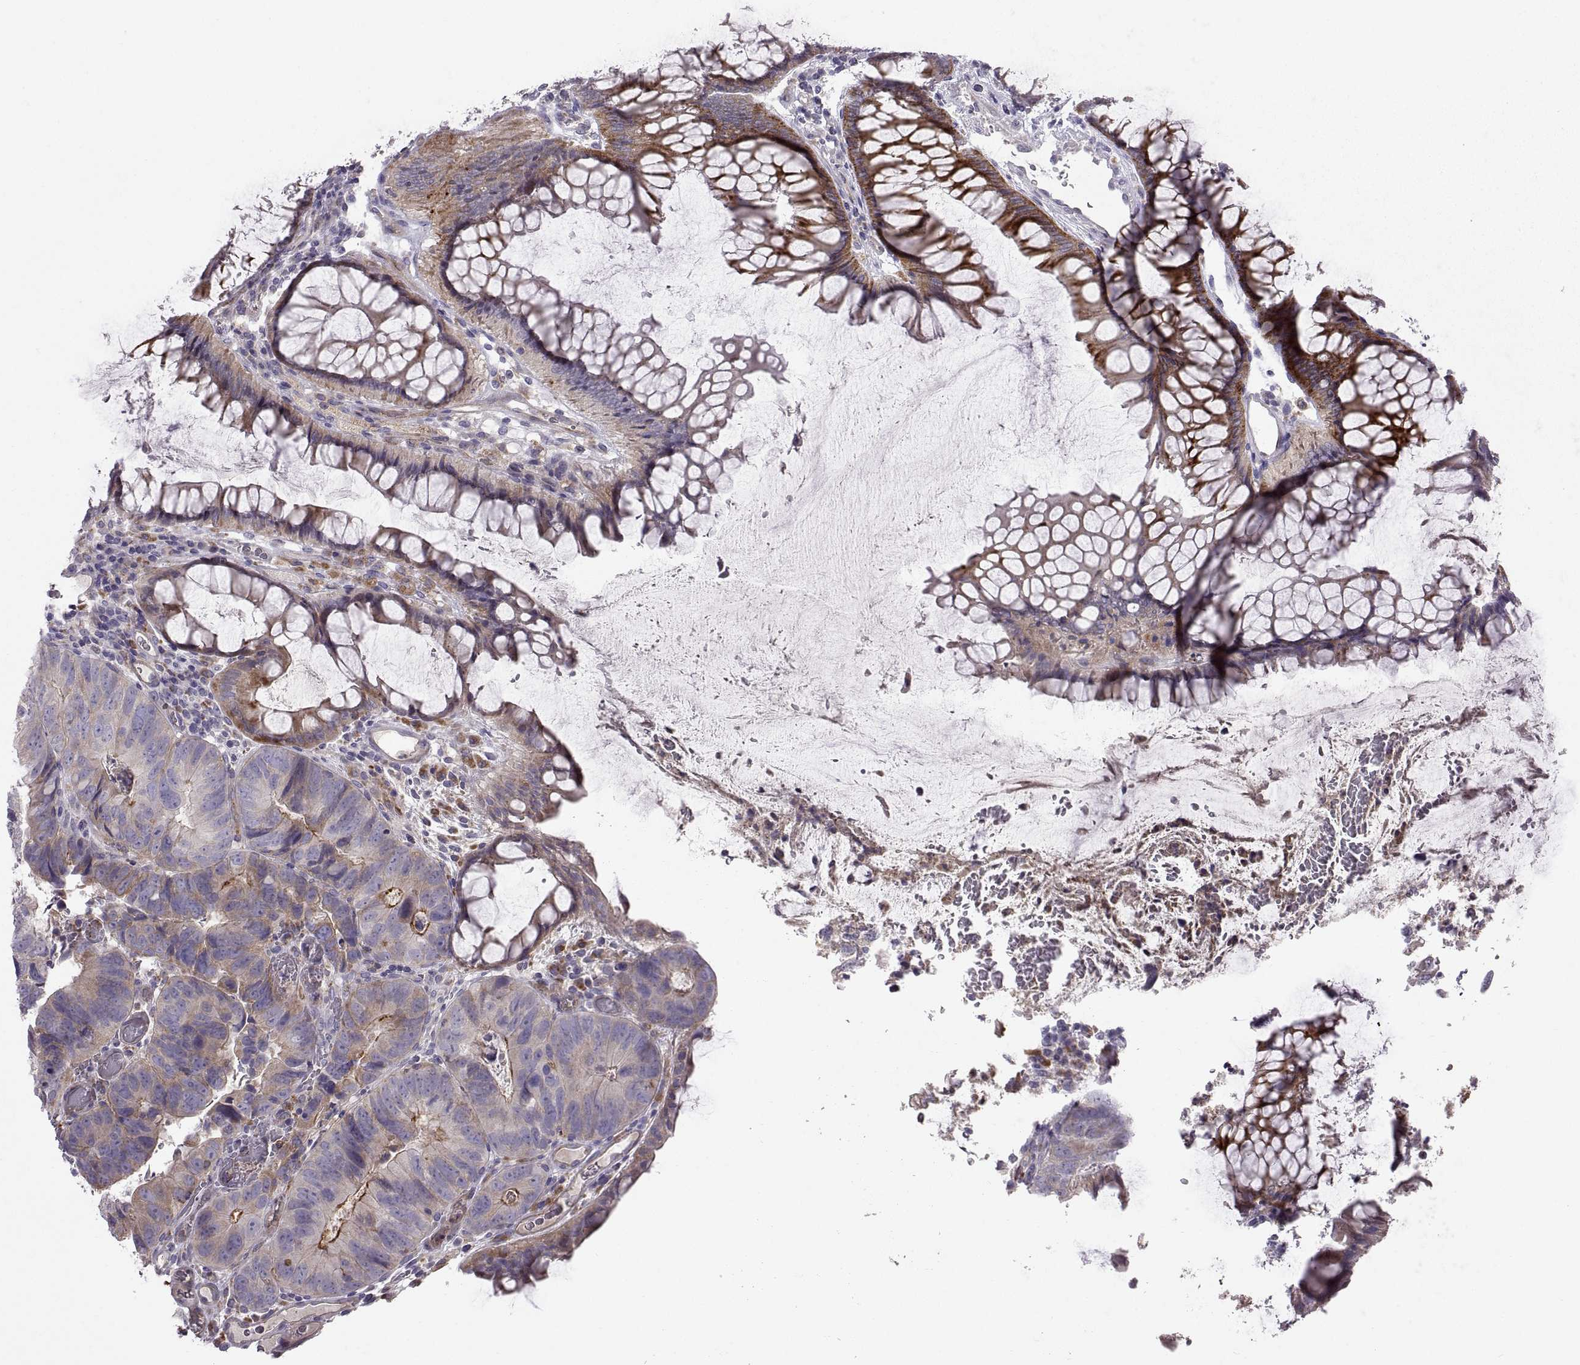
{"staining": {"intensity": "strong", "quantity": "<25%", "location": "cytoplasmic/membranous"}, "tissue": "colorectal cancer", "cell_type": "Tumor cells", "image_type": "cancer", "snomed": [{"axis": "morphology", "description": "Adenocarcinoma, NOS"}, {"axis": "topography", "description": "Colon"}], "caption": "Immunohistochemical staining of colorectal cancer (adenocarcinoma) demonstrates strong cytoplasmic/membranous protein staining in about <25% of tumor cells. (DAB (3,3'-diaminobenzidine) = brown stain, brightfield microscopy at high magnification).", "gene": "ARSL", "patient": {"sex": "female", "age": 67}}